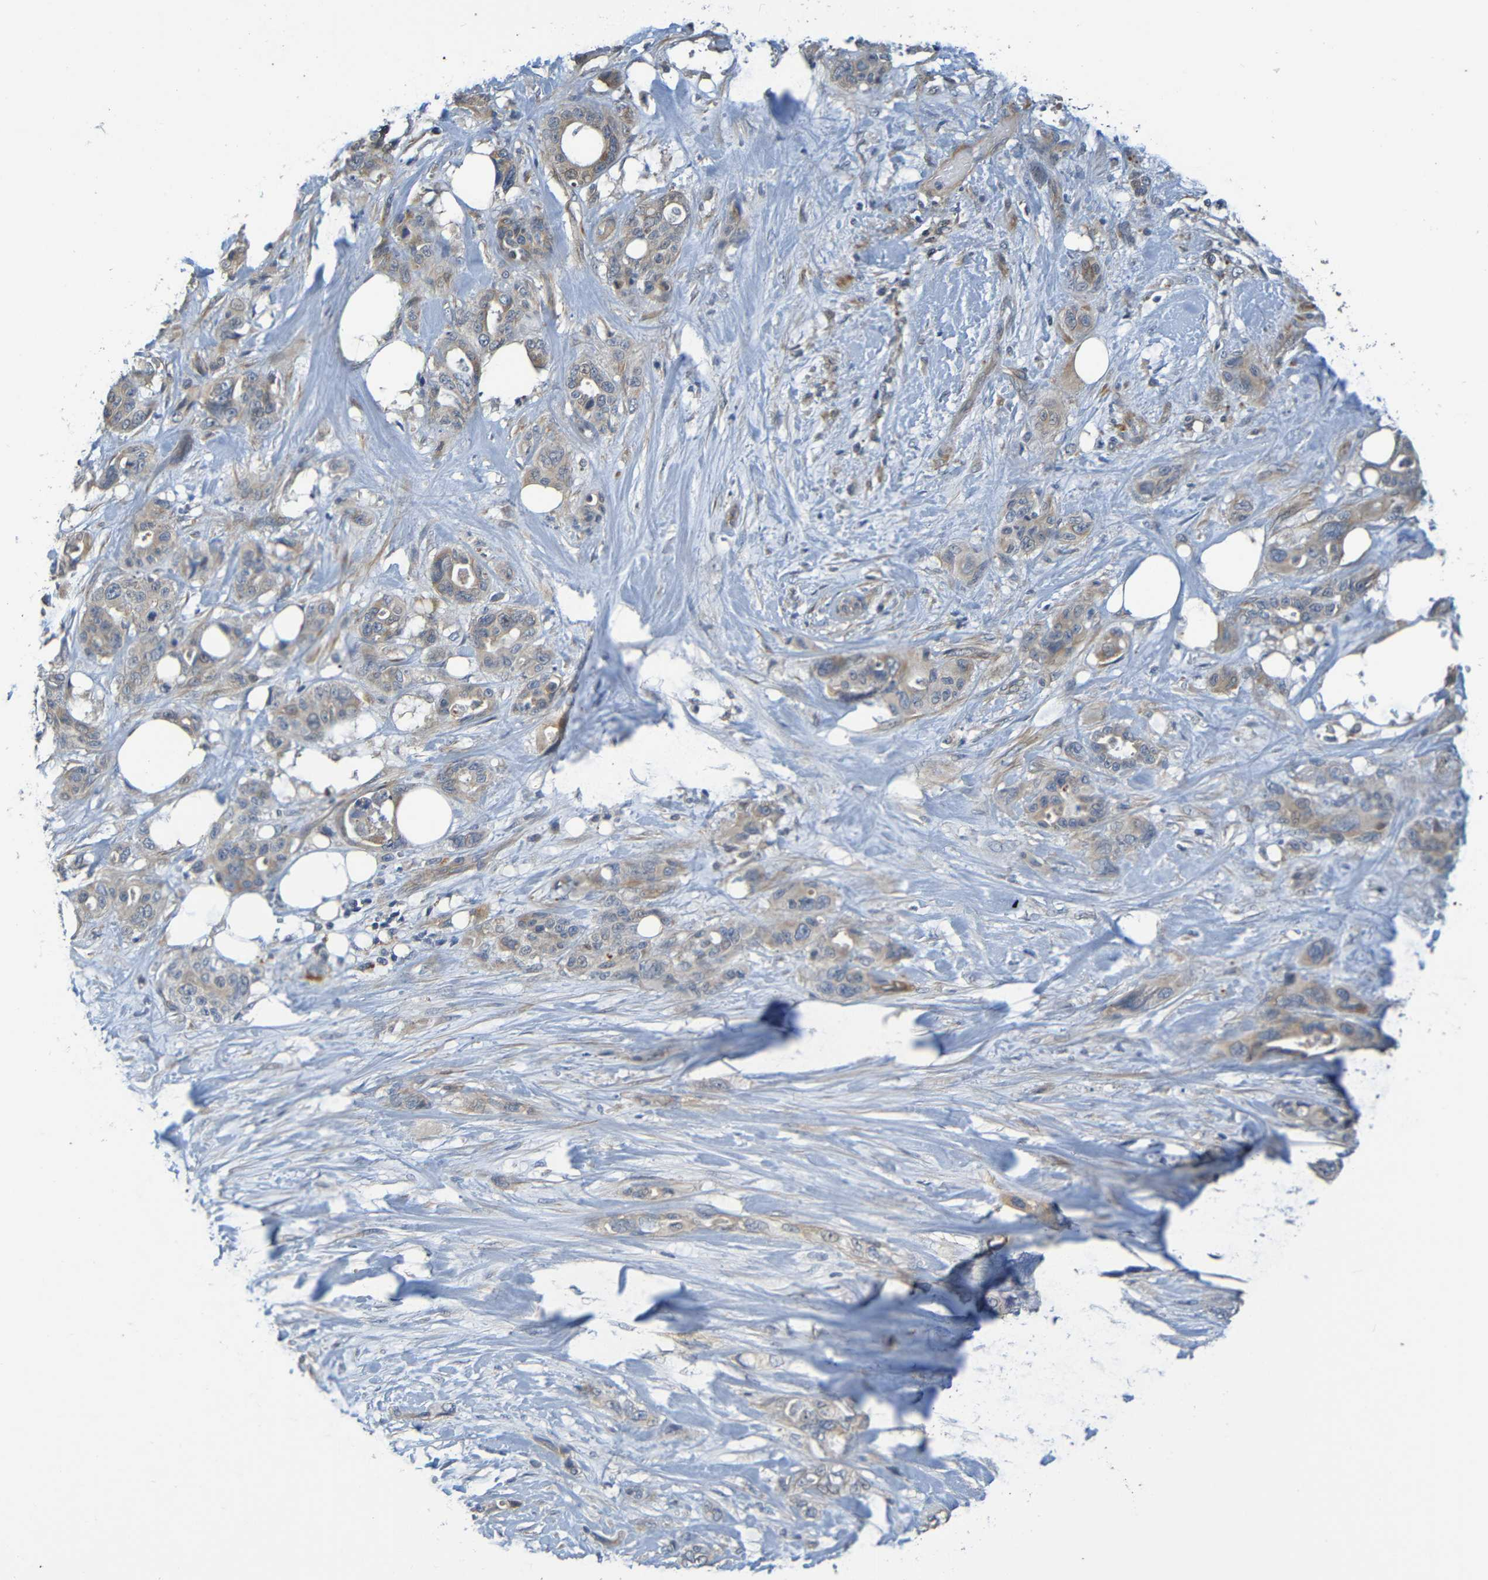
{"staining": {"intensity": "weak", "quantity": ">75%", "location": "cytoplasmic/membranous"}, "tissue": "pancreatic cancer", "cell_type": "Tumor cells", "image_type": "cancer", "snomed": [{"axis": "morphology", "description": "Adenocarcinoma, NOS"}, {"axis": "topography", "description": "Pancreas"}], "caption": "The histopathology image displays immunohistochemical staining of pancreatic adenocarcinoma. There is weak cytoplasmic/membranous positivity is appreciated in about >75% of tumor cells.", "gene": "CYP4F2", "patient": {"sex": "male", "age": 46}}